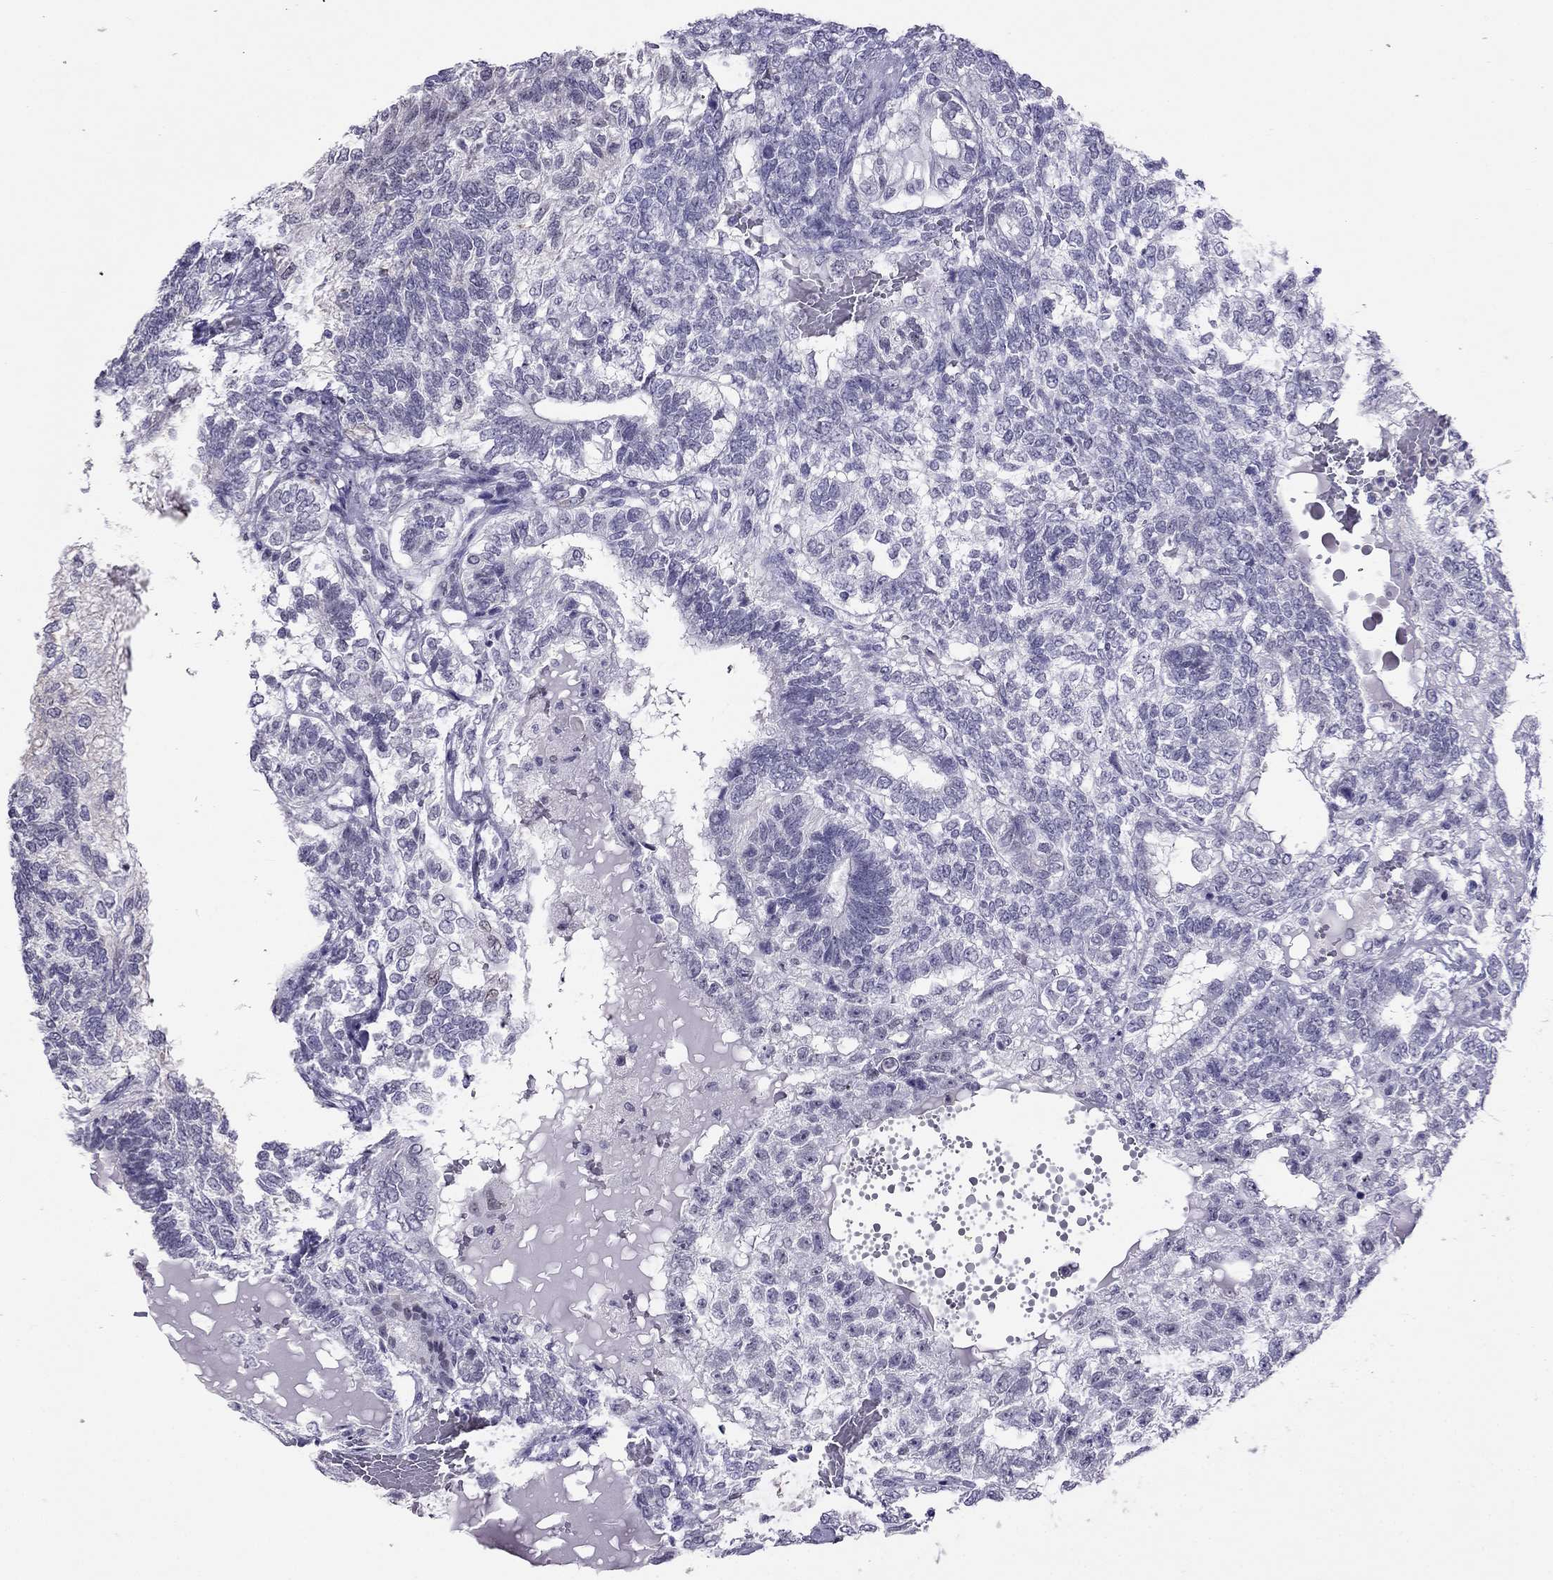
{"staining": {"intensity": "negative", "quantity": "none", "location": "none"}, "tissue": "testis cancer", "cell_type": "Tumor cells", "image_type": "cancer", "snomed": [{"axis": "morphology", "description": "Seminoma, NOS"}, {"axis": "morphology", "description": "Carcinoma, Embryonal, NOS"}, {"axis": "topography", "description": "Testis"}], "caption": "Immunohistochemistry image of testis cancer (embryonal carcinoma) stained for a protein (brown), which shows no positivity in tumor cells.", "gene": "CROCC2", "patient": {"sex": "male", "age": 41}}